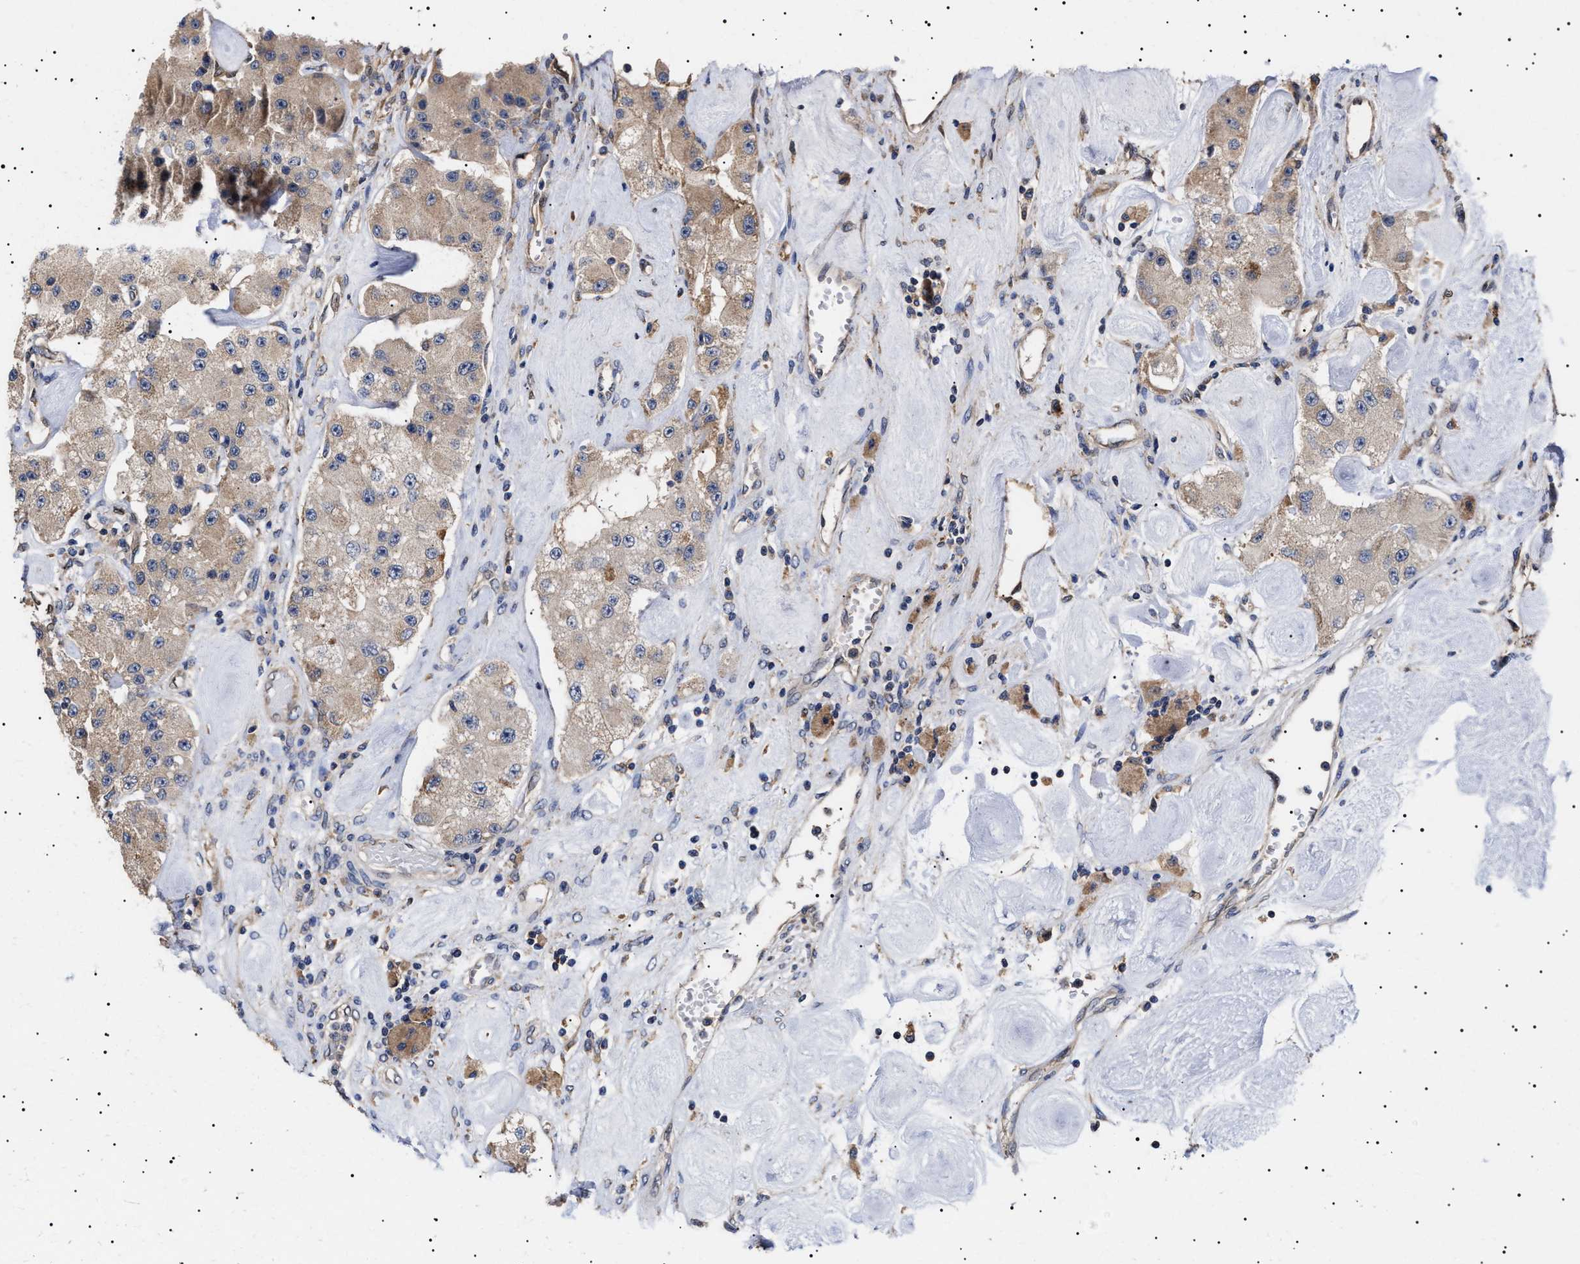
{"staining": {"intensity": "weak", "quantity": ">75%", "location": "cytoplasmic/membranous"}, "tissue": "carcinoid", "cell_type": "Tumor cells", "image_type": "cancer", "snomed": [{"axis": "morphology", "description": "Carcinoid, malignant, NOS"}, {"axis": "topography", "description": "Pancreas"}], "caption": "Immunohistochemical staining of malignant carcinoid exhibits weak cytoplasmic/membranous protein staining in about >75% of tumor cells.", "gene": "KRBA1", "patient": {"sex": "male", "age": 41}}